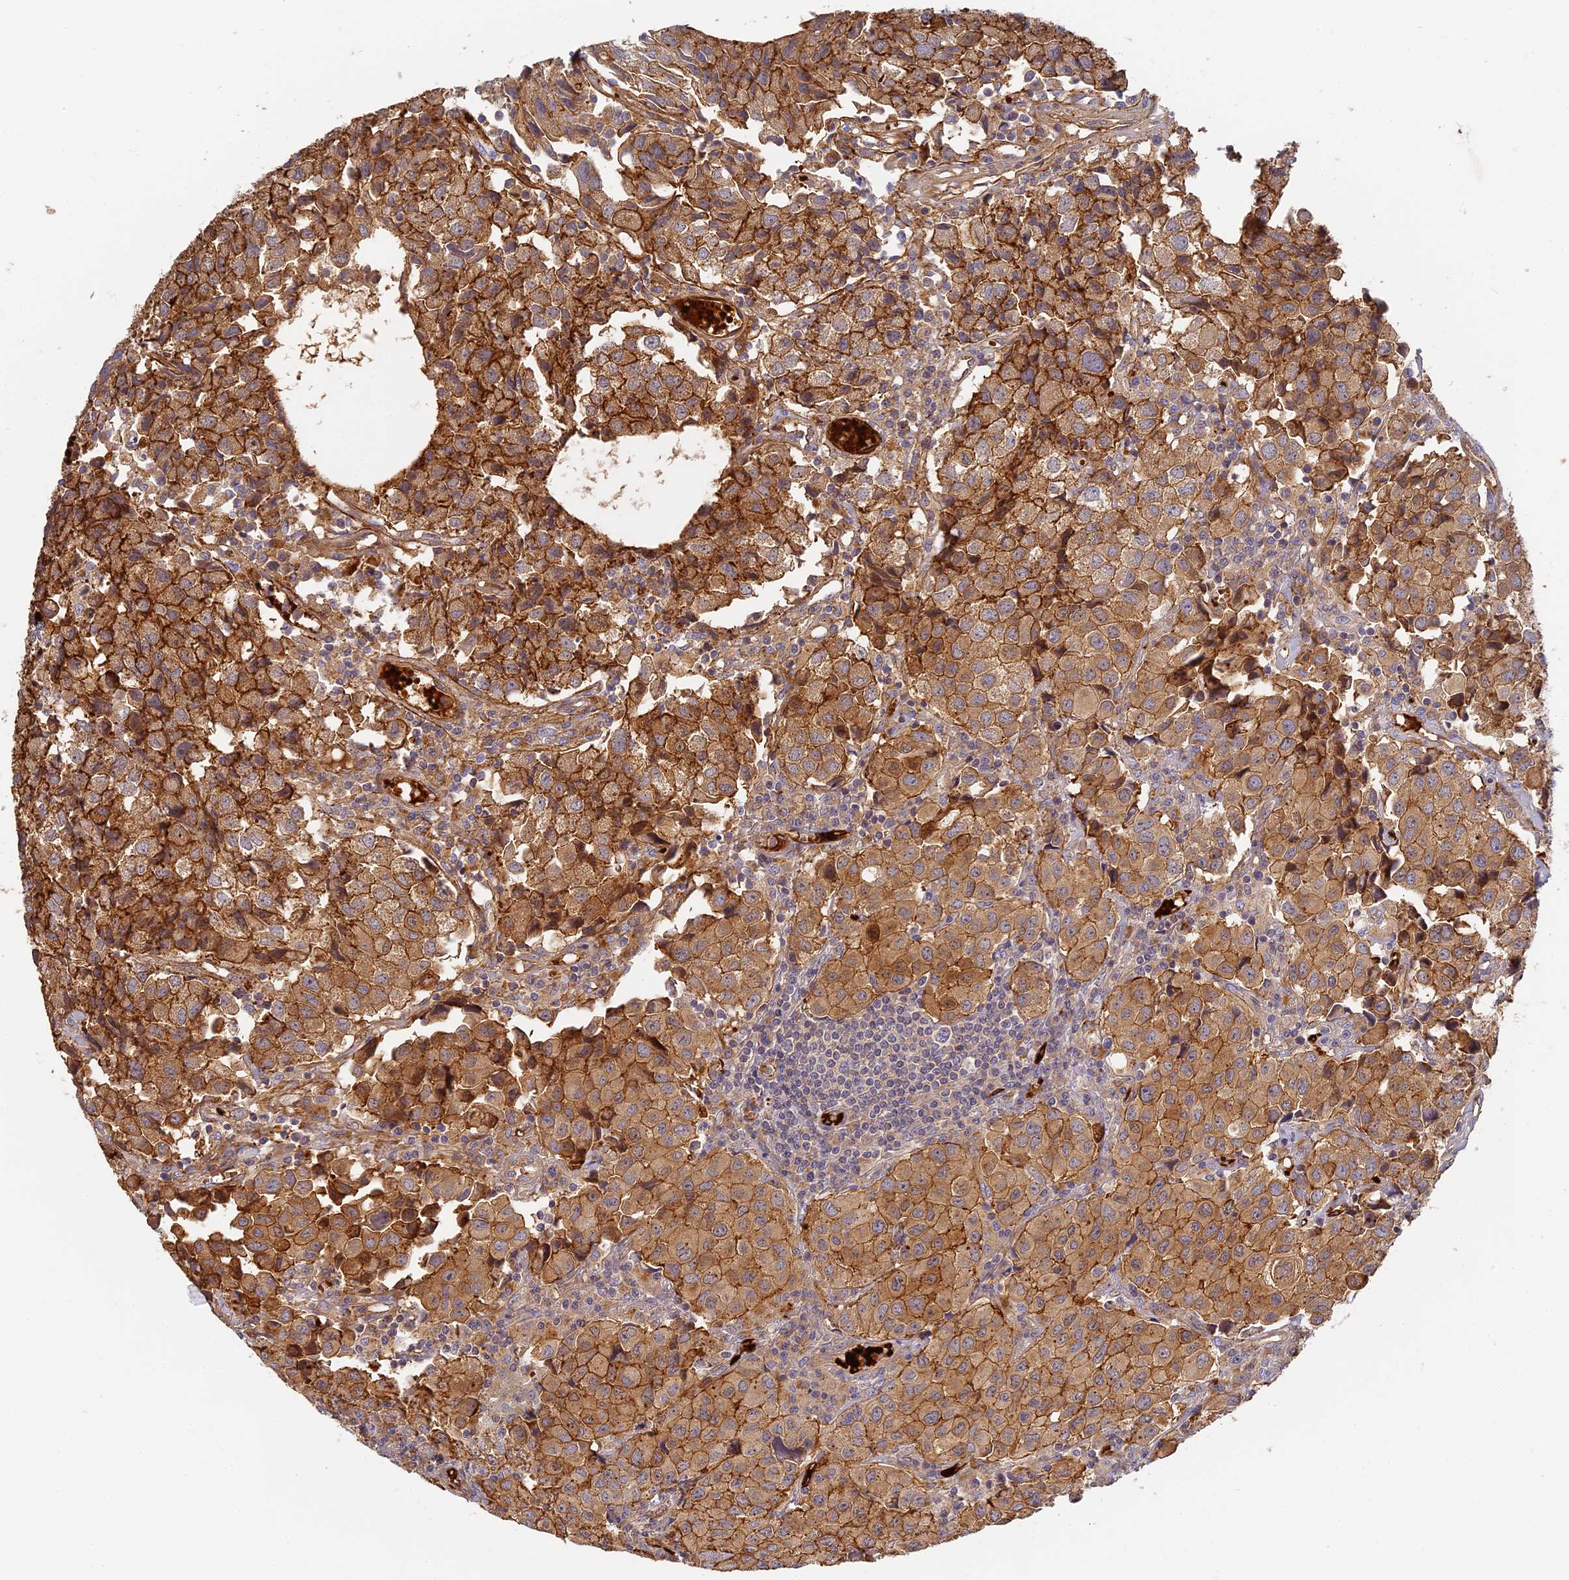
{"staining": {"intensity": "moderate", "quantity": ">75%", "location": "cytoplasmic/membranous"}, "tissue": "urothelial cancer", "cell_type": "Tumor cells", "image_type": "cancer", "snomed": [{"axis": "morphology", "description": "Urothelial carcinoma, High grade"}, {"axis": "topography", "description": "Urinary bladder"}], "caption": "Brown immunohistochemical staining in human high-grade urothelial carcinoma exhibits moderate cytoplasmic/membranous positivity in approximately >75% of tumor cells.", "gene": "MISP3", "patient": {"sex": "female", "age": 75}}